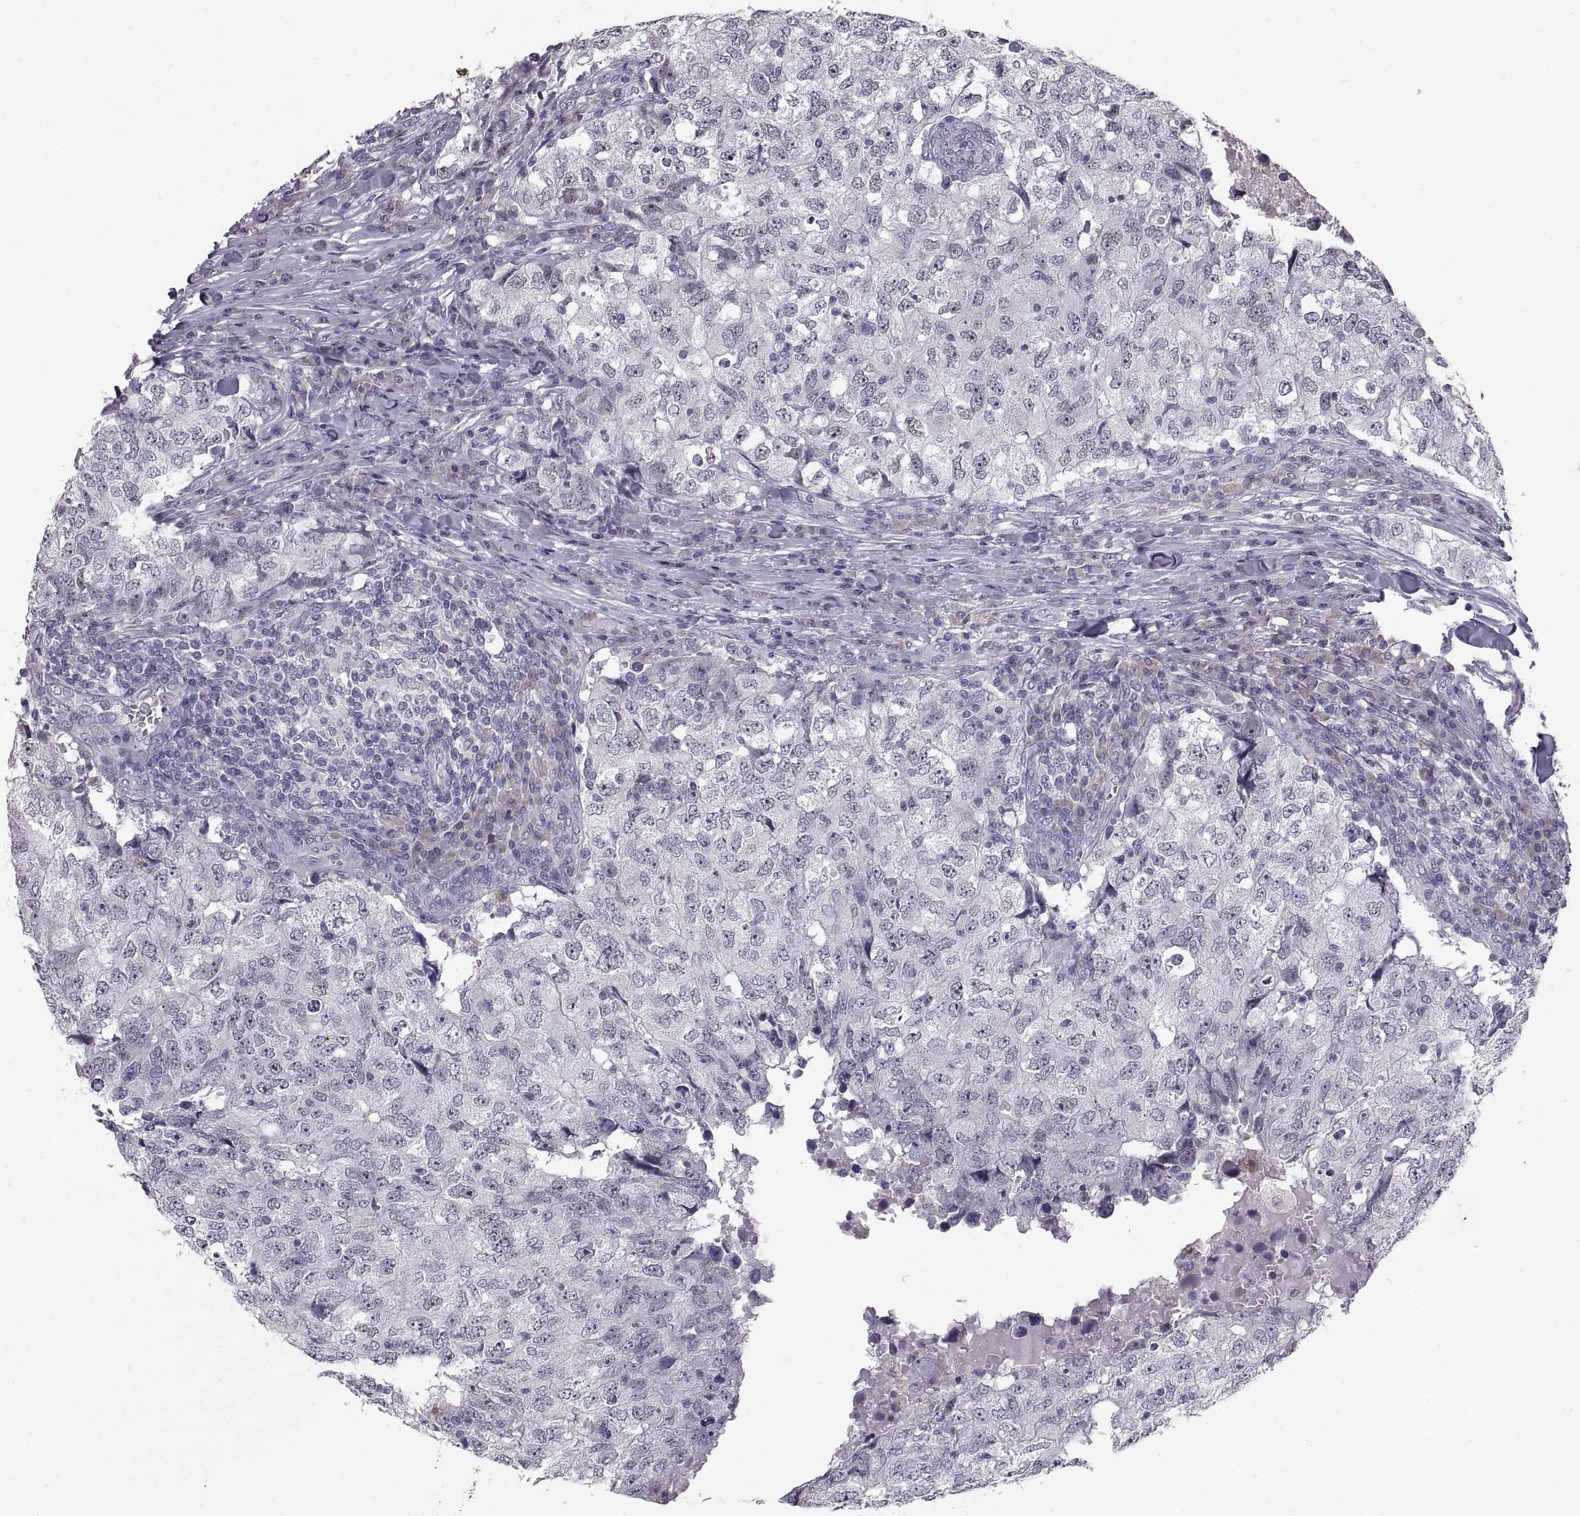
{"staining": {"intensity": "negative", "quantity": "none", "location": "none"}, "tissue": "breast cancer", "cell_type": "Tumor cells", "image_type": "cancer", "snomed": [{"axis": "morphology", "description": "Duct carcinoma"}, {"axis": "topography", "description": "Breast"}], "caption": "A high-resolution photomicrograph shows immunohistochemistry (IHC) staining of intraductal carcinoma (breast), which demonstrates no significant positivity in tumor cells. (Immunohistochemistry, brightfield microscopy, high magnification).", "gene": "MAGEB18", "patient": {"sex": "female", "age": 30}}